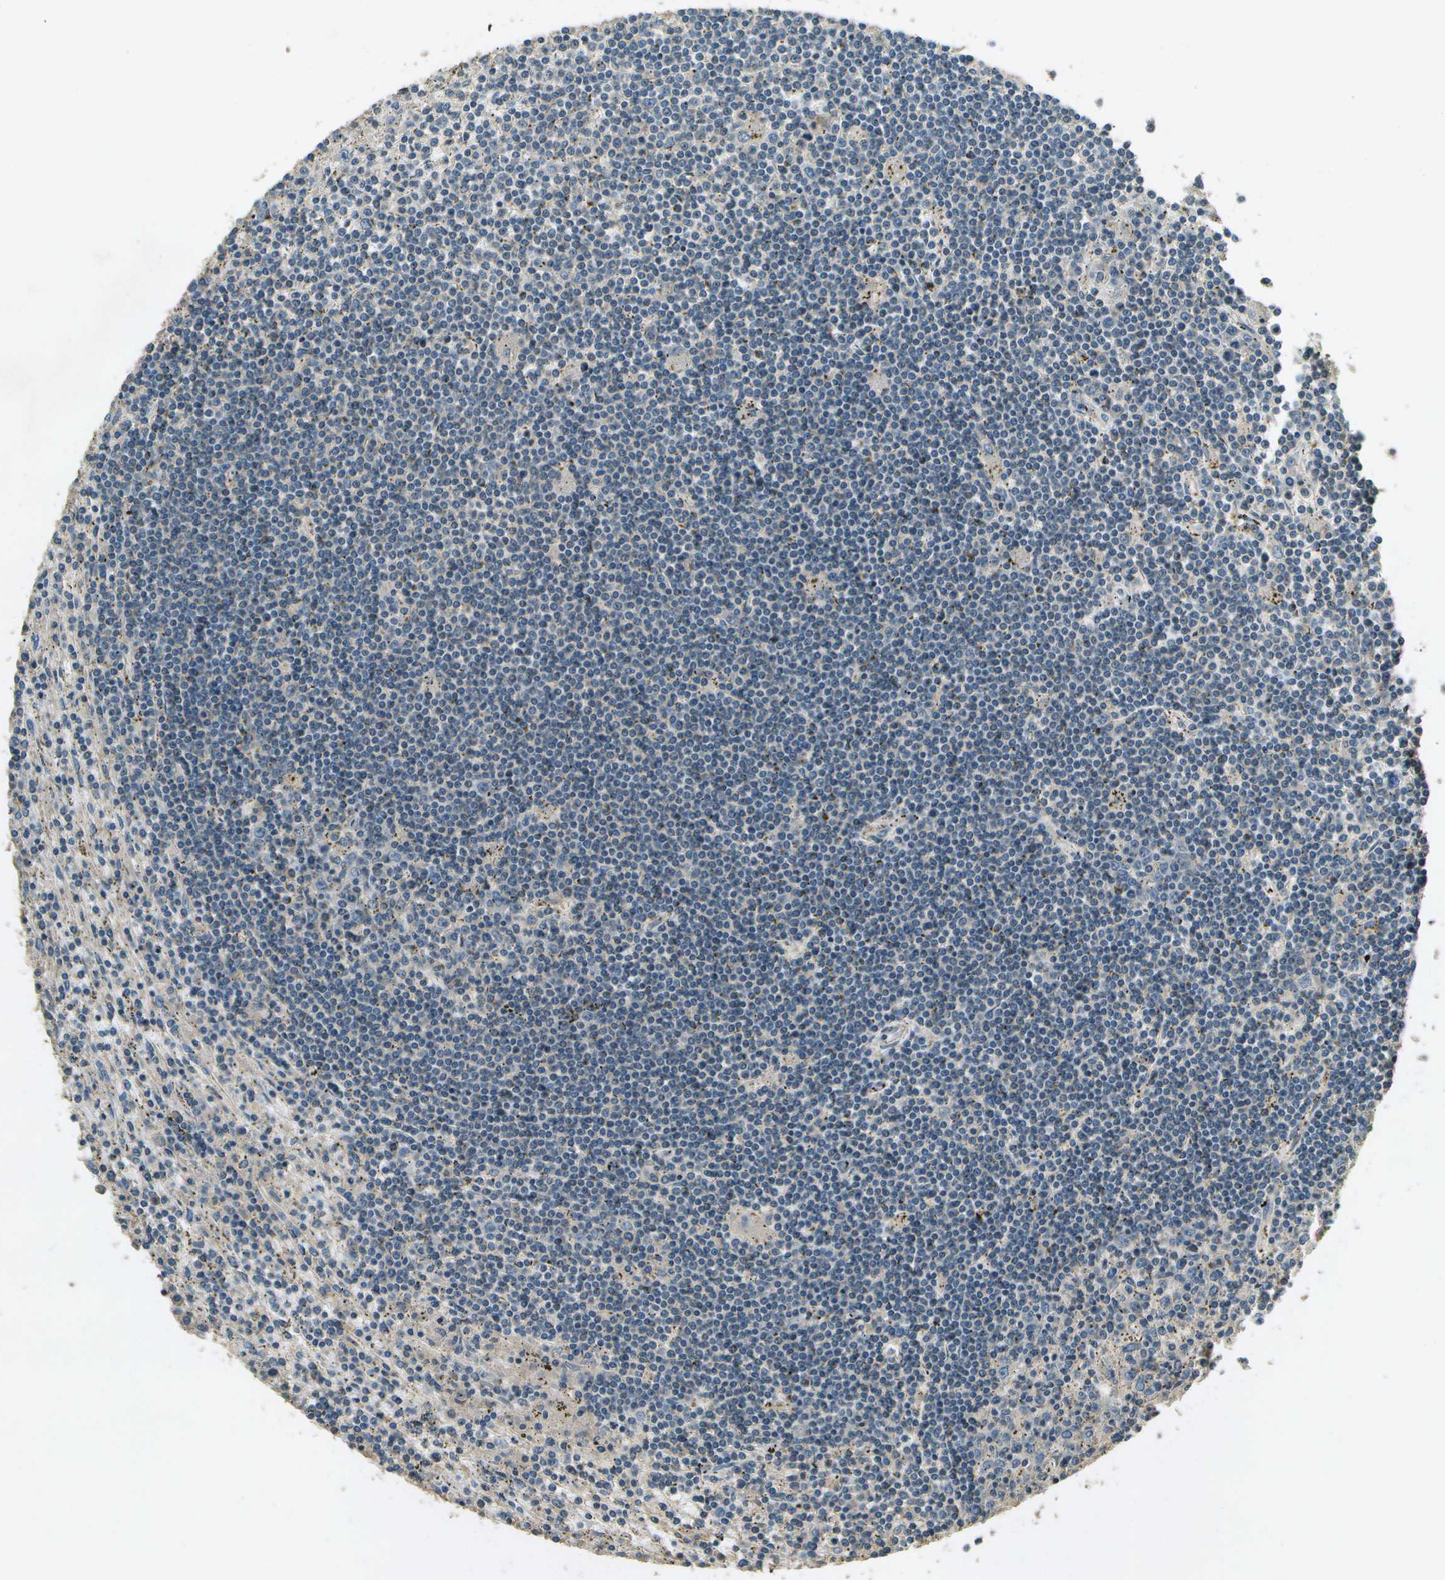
{"staining": {"intensity": "negative", "quantity": "none", "location": "none"}, "tissue": "lymphoma", "cell_type": "Tumor cells", "image_type": "cancer", "snomed": [{"axis": "morphology", "description": "Malignant lymphoma, non-Hodgkin's type, Low grade"}, {"axis": "topography", "description": "Spleen"}], "caption": "DAB (3,3'-diaminobenzidine) immunohistochemical staining of low-grade malignant lymphoma, non-Hodgkin's type displays no significant expression in tumor cells.", "gene": "NUDT4", "patient": {"sex": "male", "age": 76}}